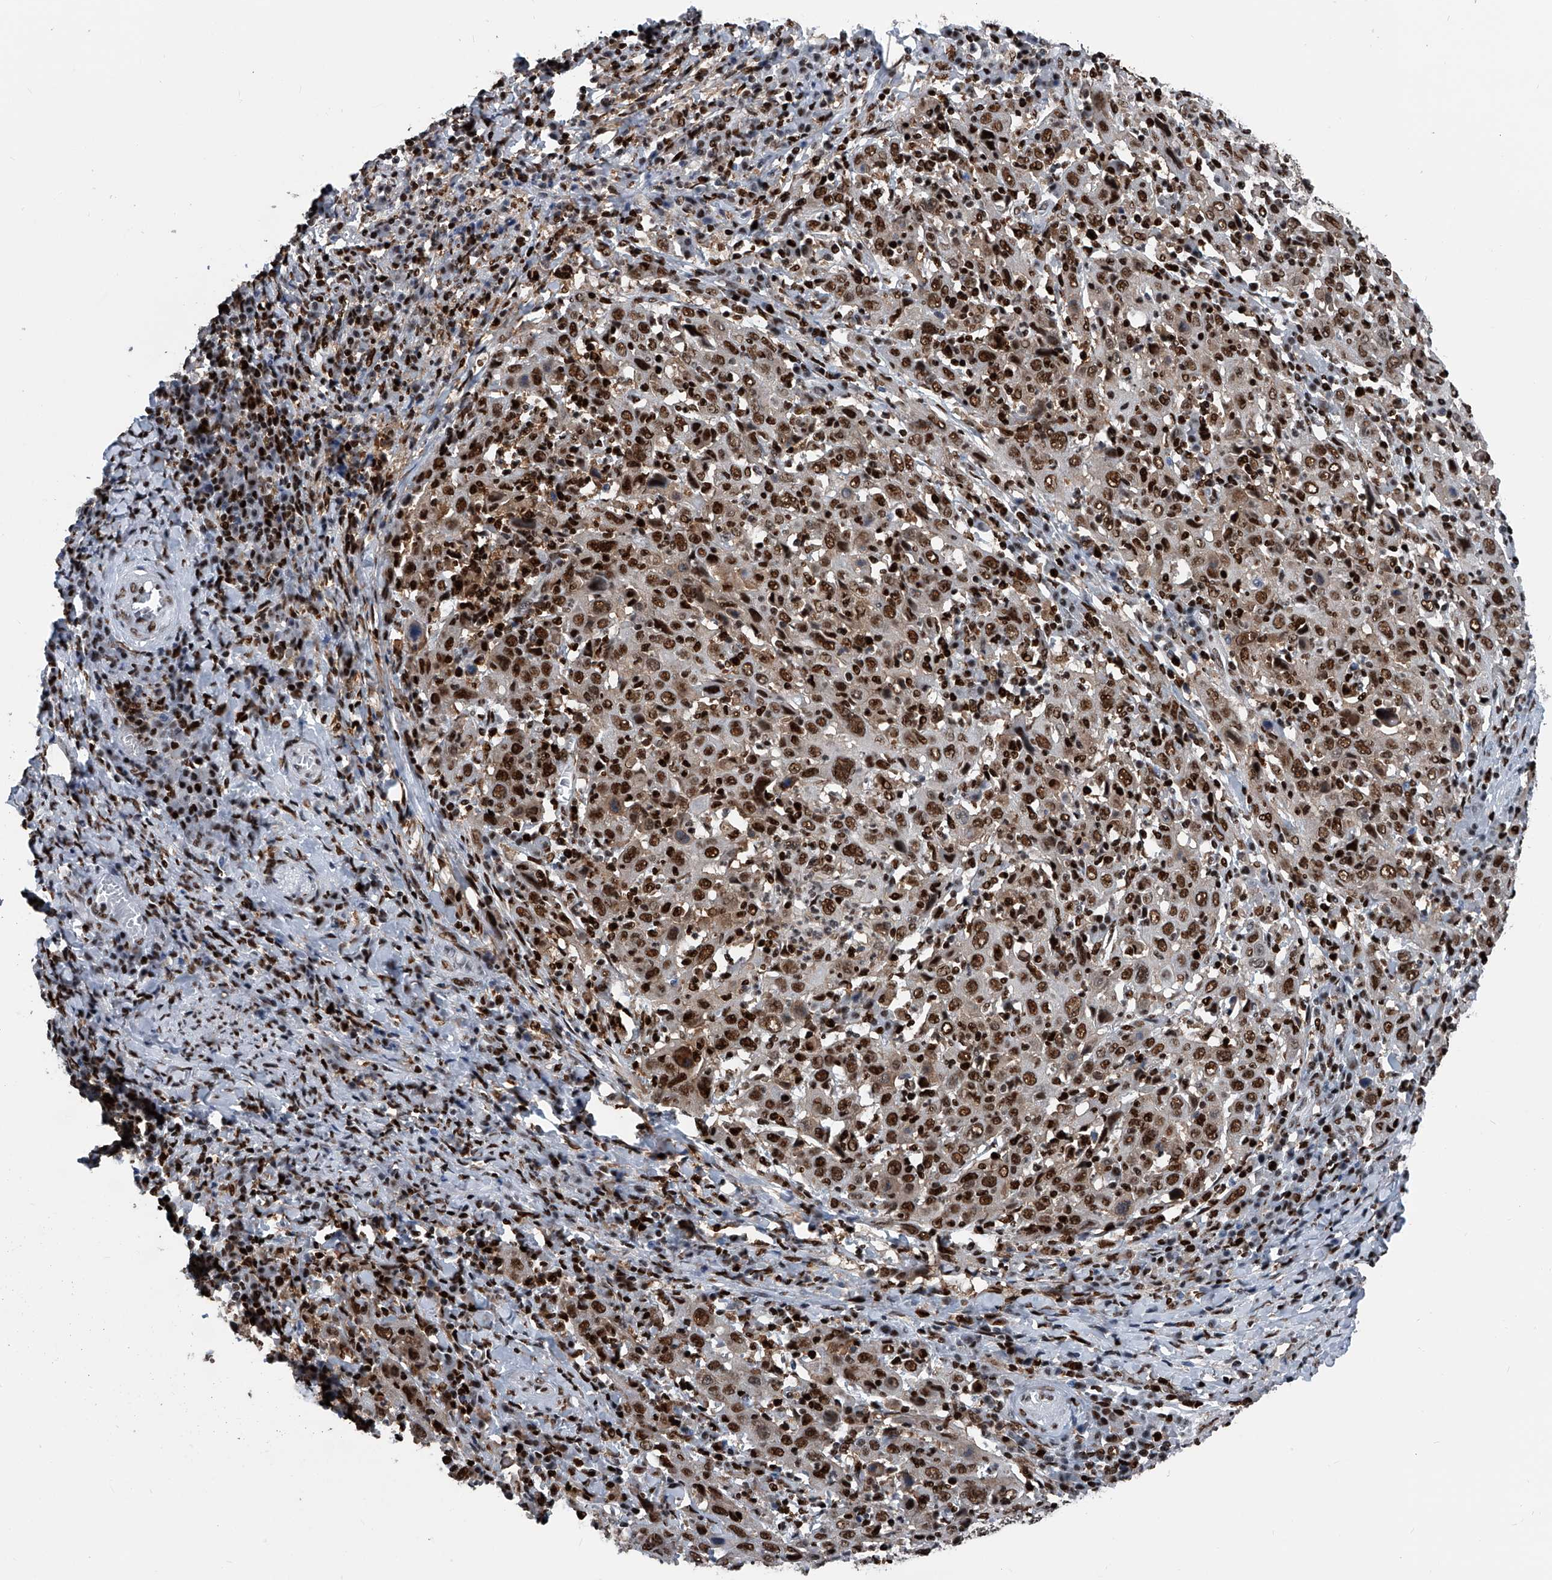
{"staining": {"intensity": "strong", "quantity": "25%-75%", "location": "nuclear"}, "tissue": "cervical cancer", "cell_type": "Tumor cells", "image_type": "cancer", "snomed": [{"axis": "morphology", "description": "Squamous cell carcinoma, NOS"}, {"axis": "topography", "description": "Cervix"}], "caption": "Immunohistochemical staining of human squamous cell carcinoma (cervical) reveals high levels of strong nuclear protein staining in about 25%-75% of tumor cells.", "gene": "FKBP5", "patient": {"sex": "female", "age": 46}}